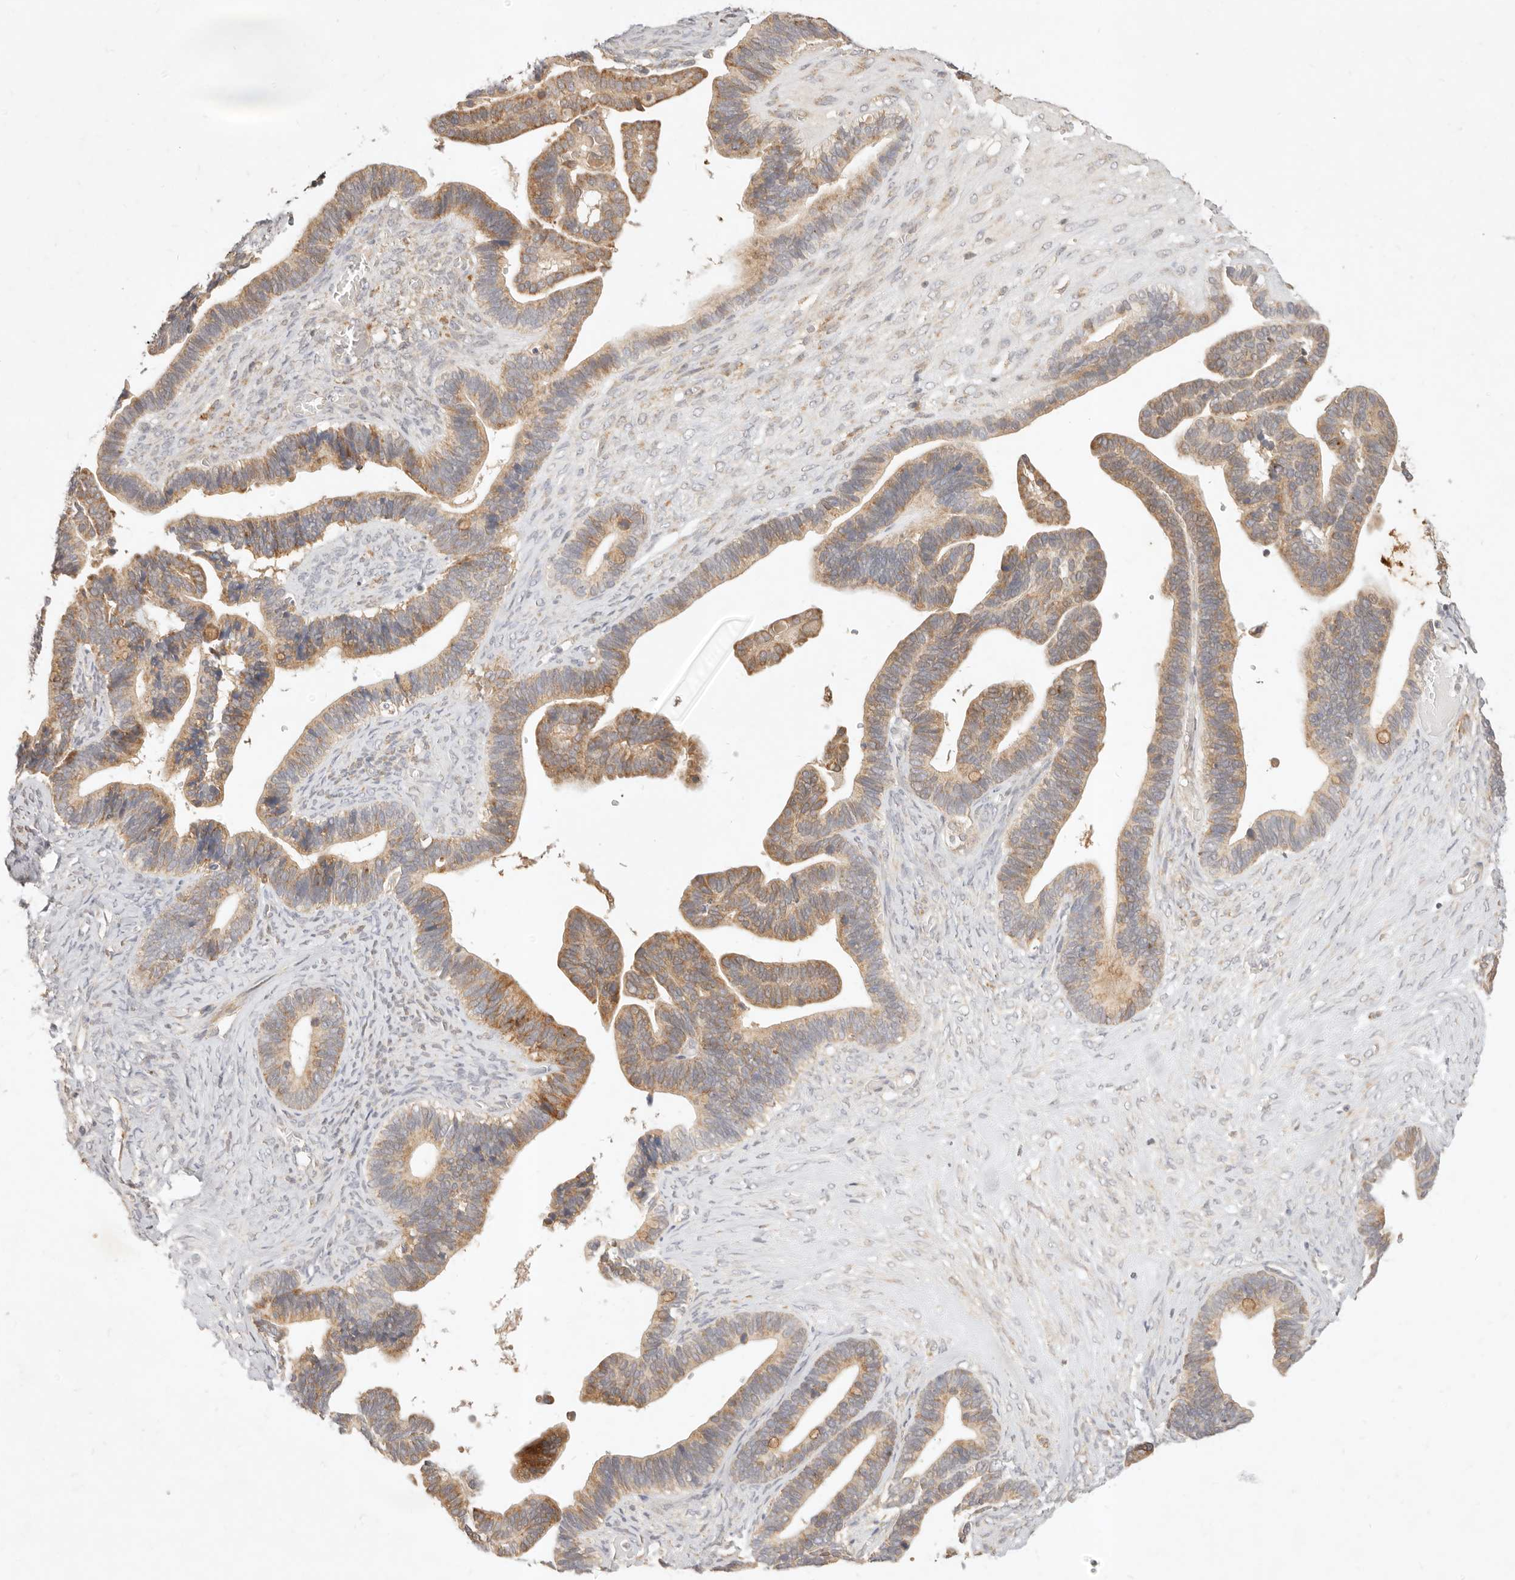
{"staining": {"intensity": "moderate", "quantity": ">75%", "location": "cytoplasmic/membranous"}, "tissue": "ovarian cancer", "cell_type": "Tumor cells", "image_type": "cancer", "snomed": [{"axis": "morphology", "description": "Cystadenocarcinoma, serous, NOS"}, {"axis": "topography", "description": "Ovary"}], "caption": "Immunohistochemical staining of ovarian serous cystadenocarcinoma demonstrates moderate cytoplasmic/membranous protein expression in about >75% of tumor cells.", "gene": "RUBCNL", "patient": {"sex": "female", "age": 56}}